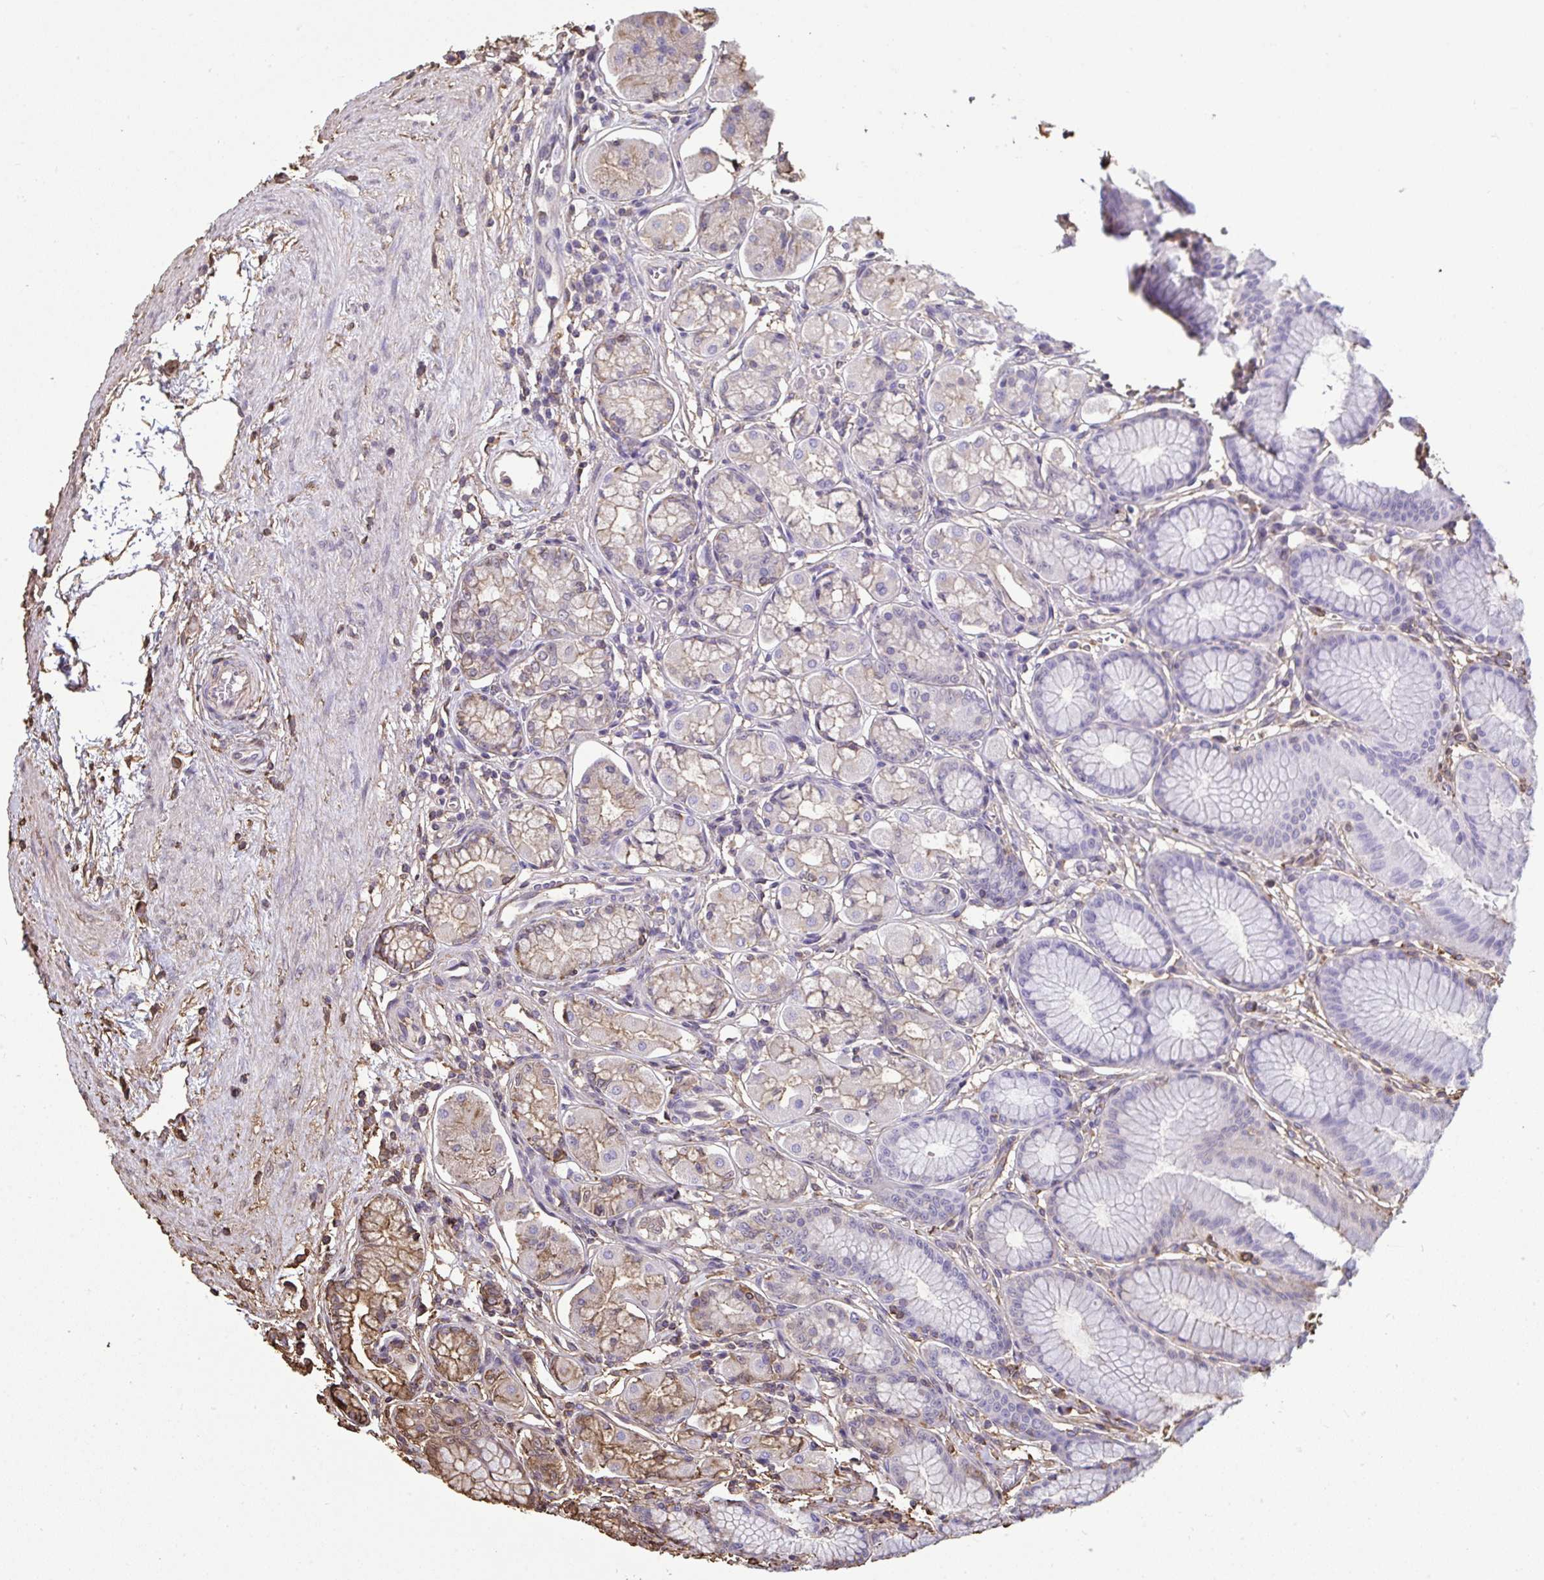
{"staining": {"intensity": "moderate", "quantity": "<25%", "location": "cytoplasmic/membranous"}, "tissue": "stomach", "cell_type": "Glandular cells", "image_type": "normal", "snomed": [{"axis": "morphology", "description": "Normal tissue, NOS"}, {"axis": "topography", "description": "Stomach"}, {"axis": "topography", "description": "Stomach, lower"}], "caption": "Moderate cytoplasmic/membranous positivity is present in about <25% of glandular cells in benign stomach.", "gene": "ANXA5", "patient": {"sex": "male", "age": 76}}